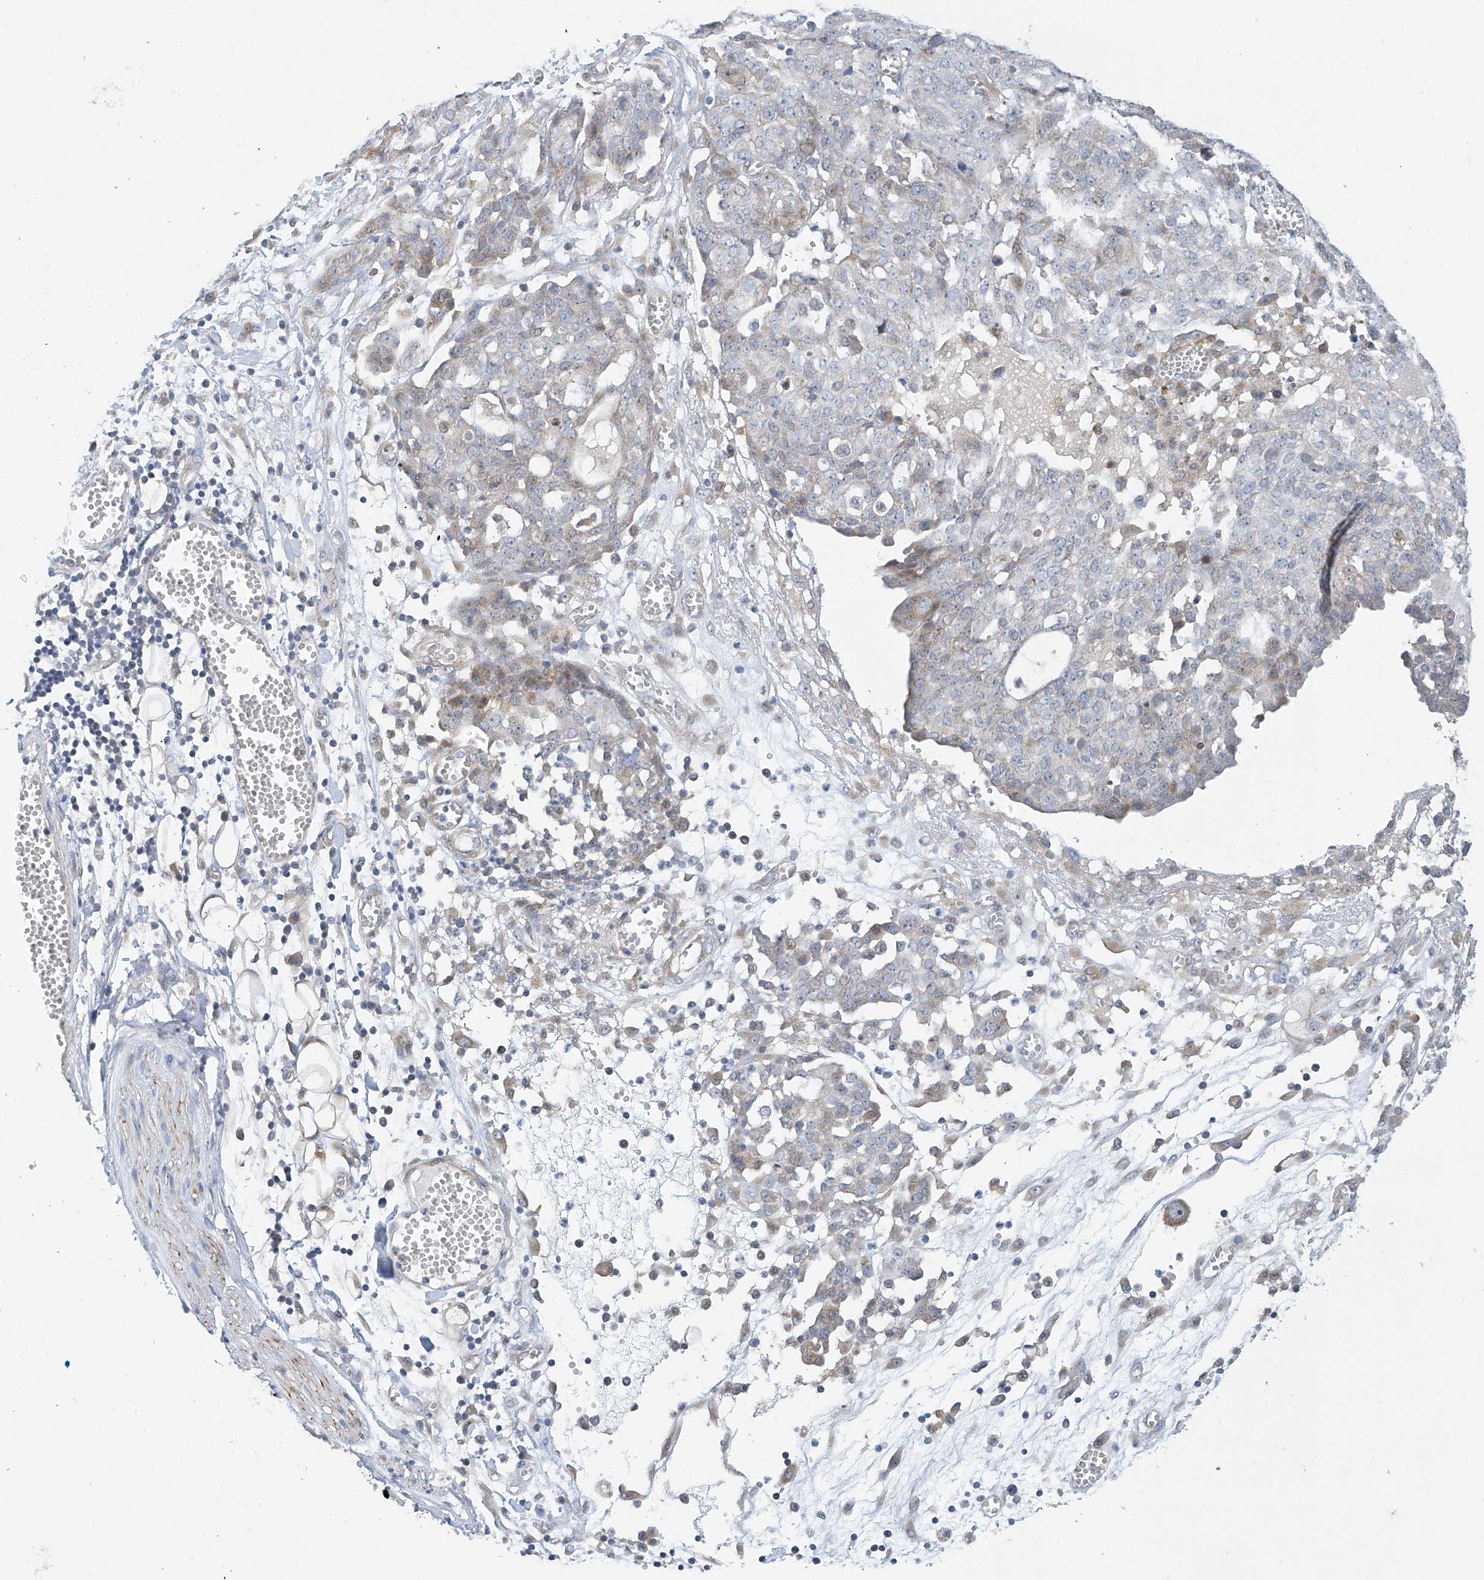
{"staining": {"intensity": "weak", "quantity": "<25%", "location": "cytoplasmic/membranous"}, "tissue": "ovarian cancer", "cell_type": "Tumor cells", "image_type": "cancer", "snomed": [{"axis": "morphology", "description": "Cystadenocarcinoma, serous, NOS"}, {"axis": "topography", "description": "Soft tissue"}, {"axis": "topography", "description": "Ovary"}], "caption": "The histopathology image exhibits no significant expression in tumor cells of ovarian serous cystadenocarcinoma. (Brightfield microscopy of DAB IHC at high magnification).", "gene": "ZNF641", "patient": {"sex": "female", "age": 57}}